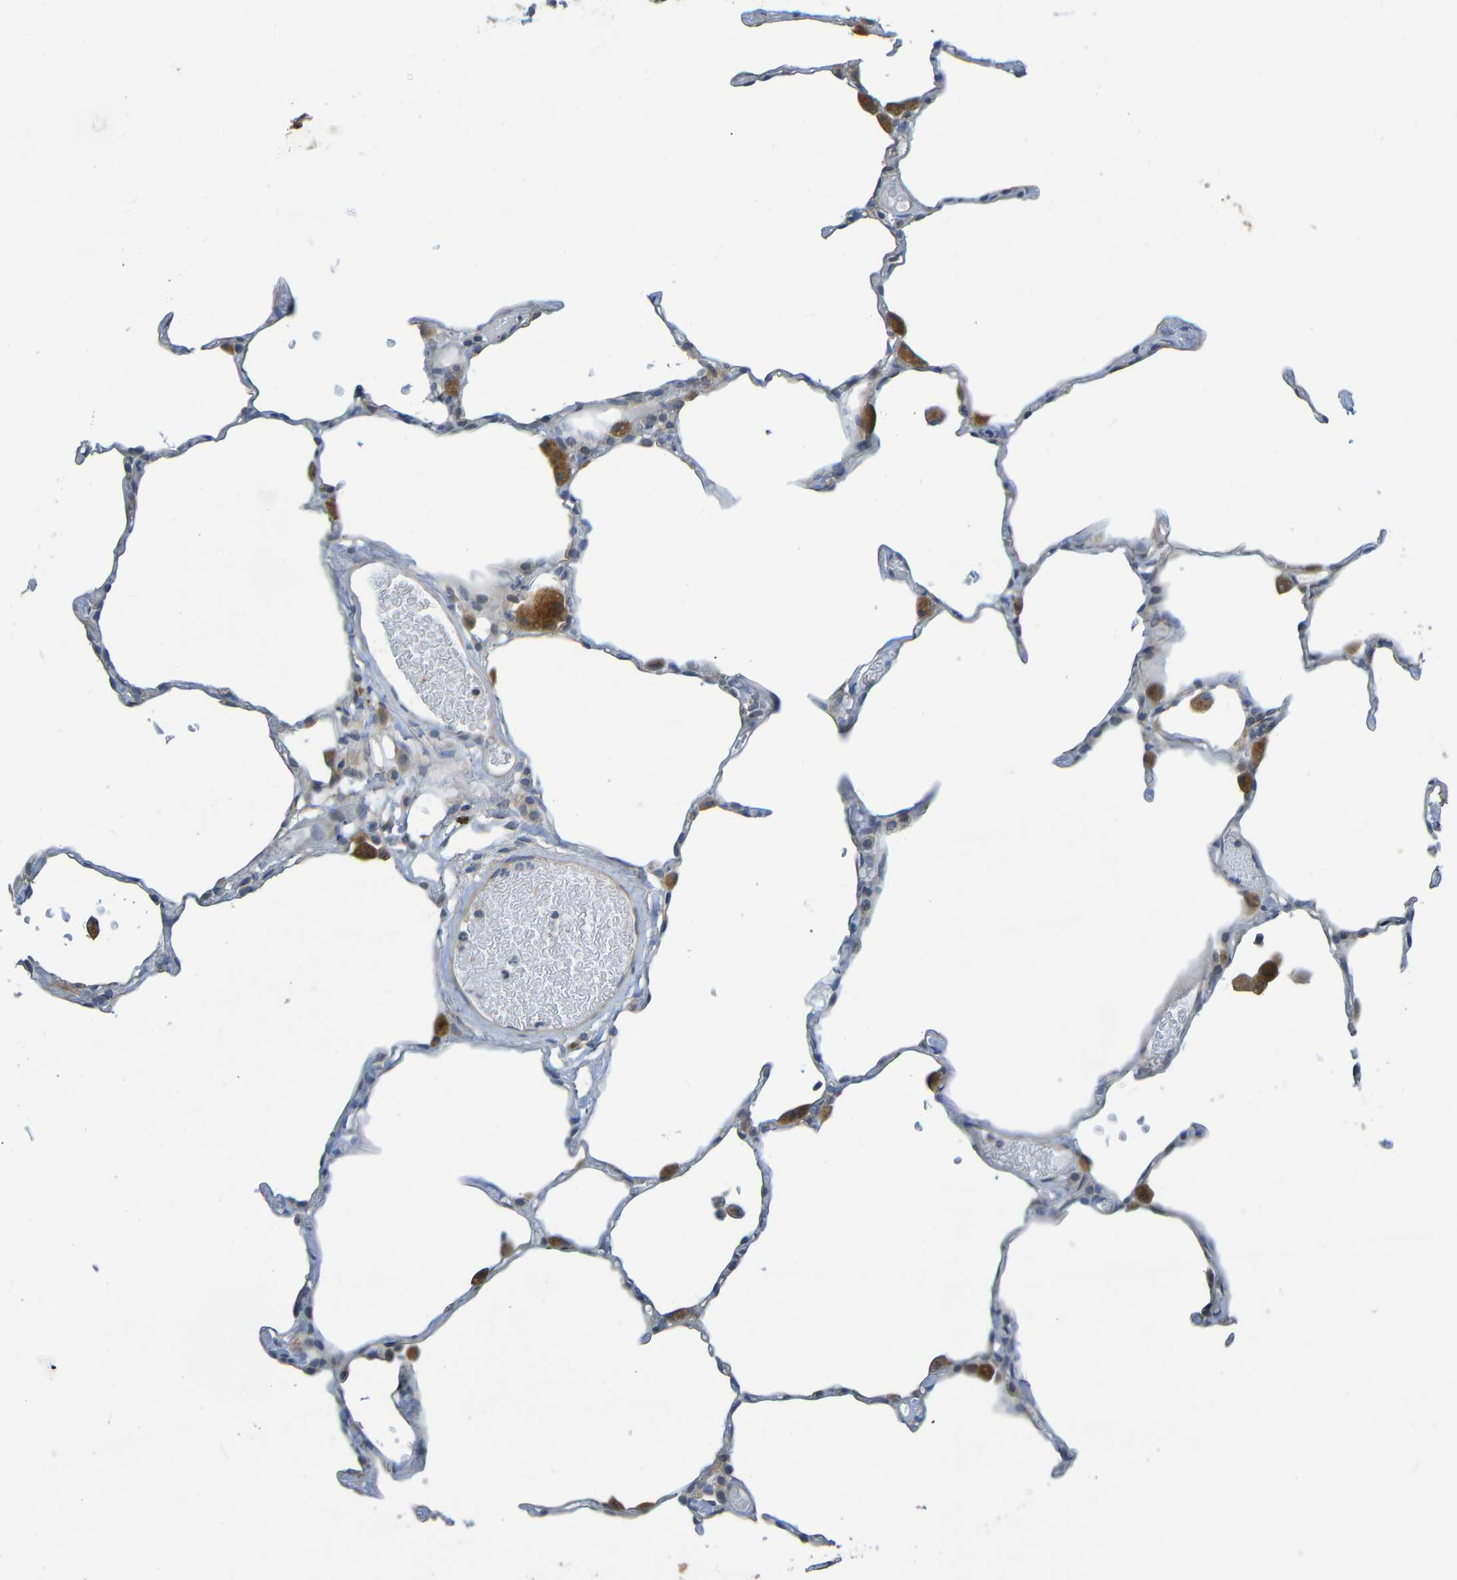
{"staining": {"intensity": "moderate", "quantity": "<25%", "location": "cytoplasmic/membranous"}, "tissue": "lung", "cell_type": "Alveolar cells", "image_type": "normal", "snomed": [{"axis": "morphology", "description": "Normal tissue, NOS"}, {"axis": "topography", "description": "Lung"}], "caption": "Protein staining displays moderate cytoplasmic/membranous expression in about <25% of alveolar cells in normal lung. (IHC, brightfield microscopy, high magnification).", "gene": "CYP4F2", "patient": {"sex": "female", "age": 49}}